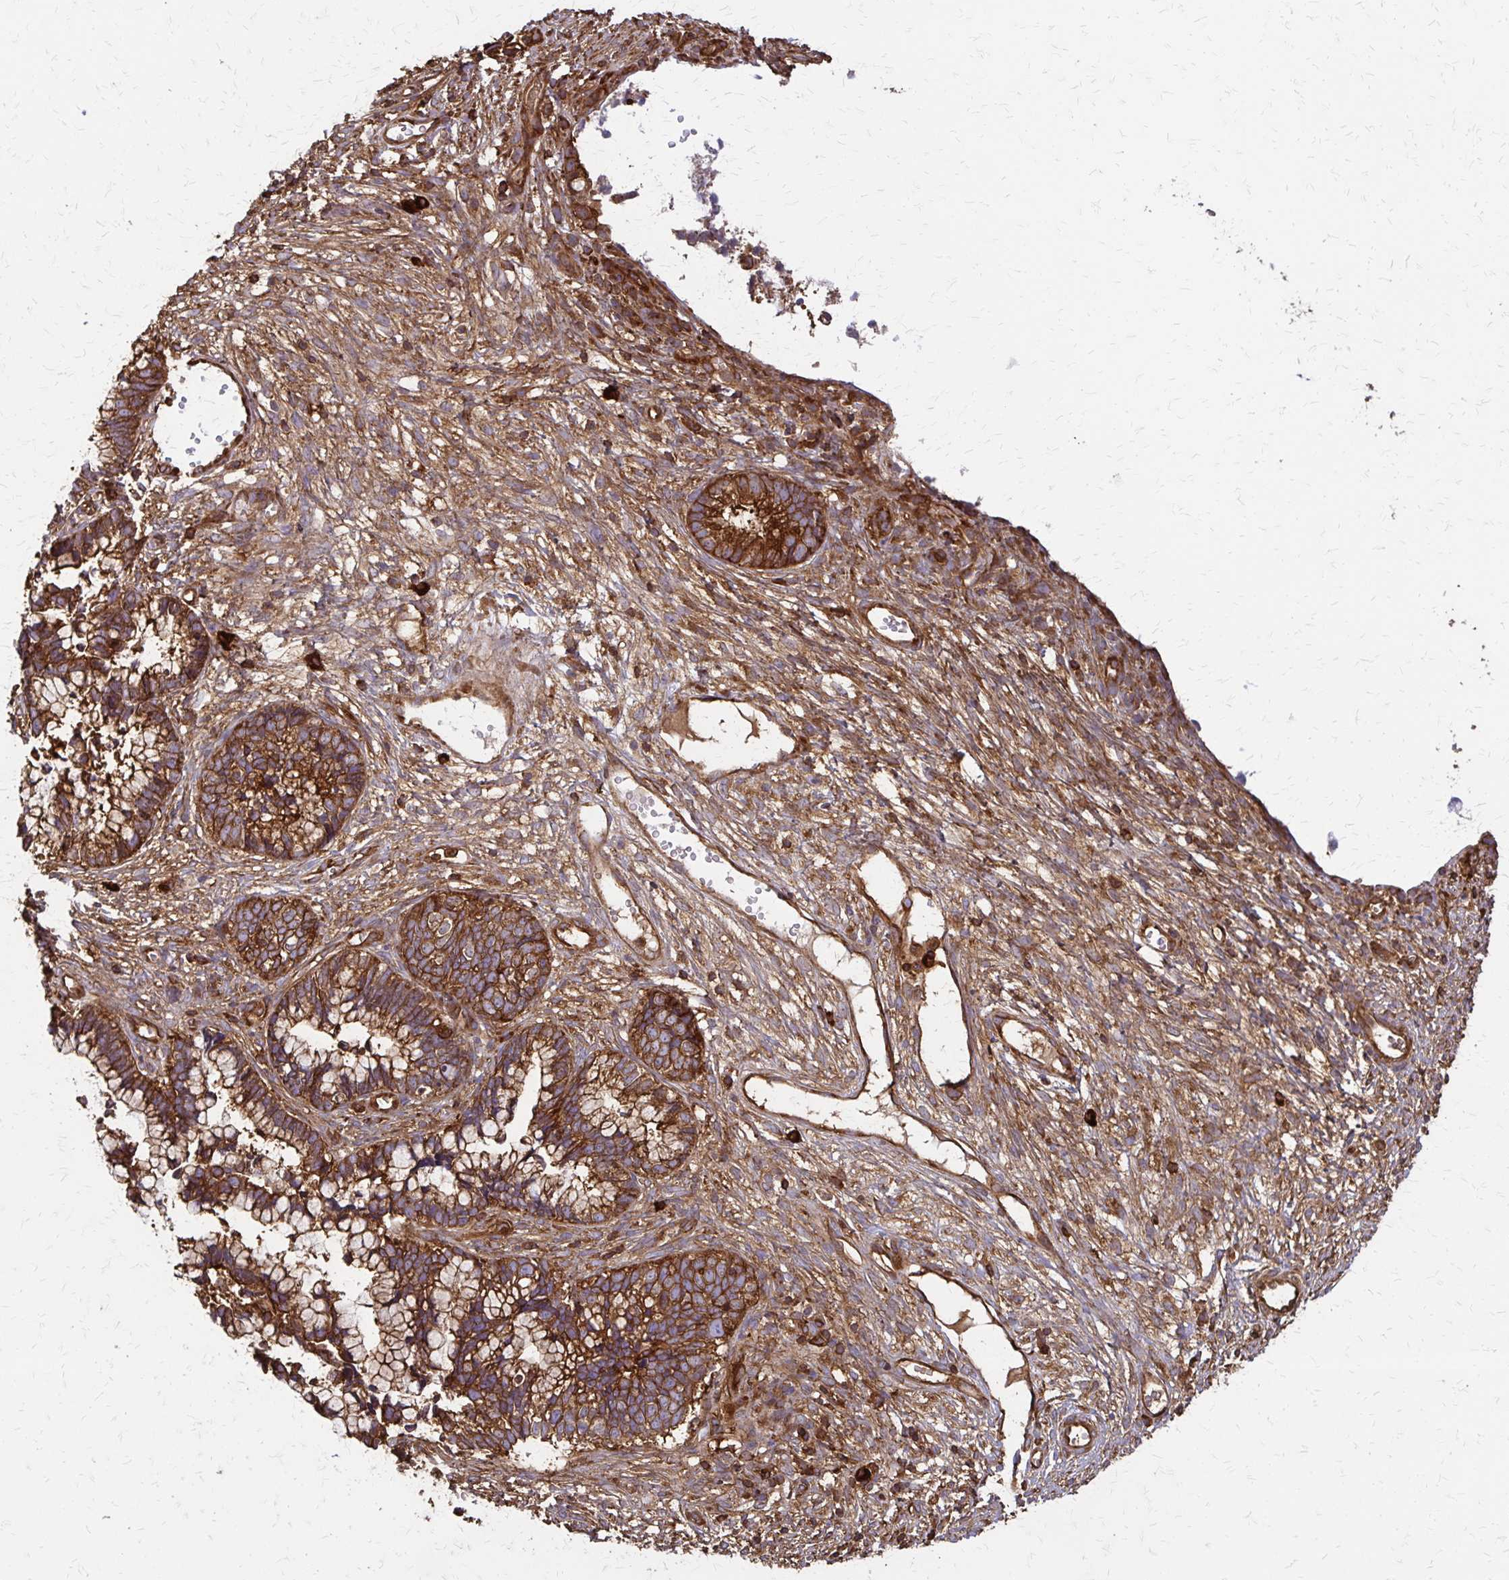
{"staining": {"intensity": "strong", "quantity": ">75%", "location": "cytoplasmic/membranous"}, "tissue": "cervical cancer", "cell_type": "Tumor cells", "image_type": "cancer", "snomed": [{"axis": "morphology", "description": "Adenocarcinoma, NOS"}, {"axis": "topography", "description": "Cervix"}], "caption": "Human cervical adenocarcinoma stained with a protein marker exhibits strong staining in tumor cells.", "gene": "EEF2", "patient": {"sex": "female", "age": 44}}